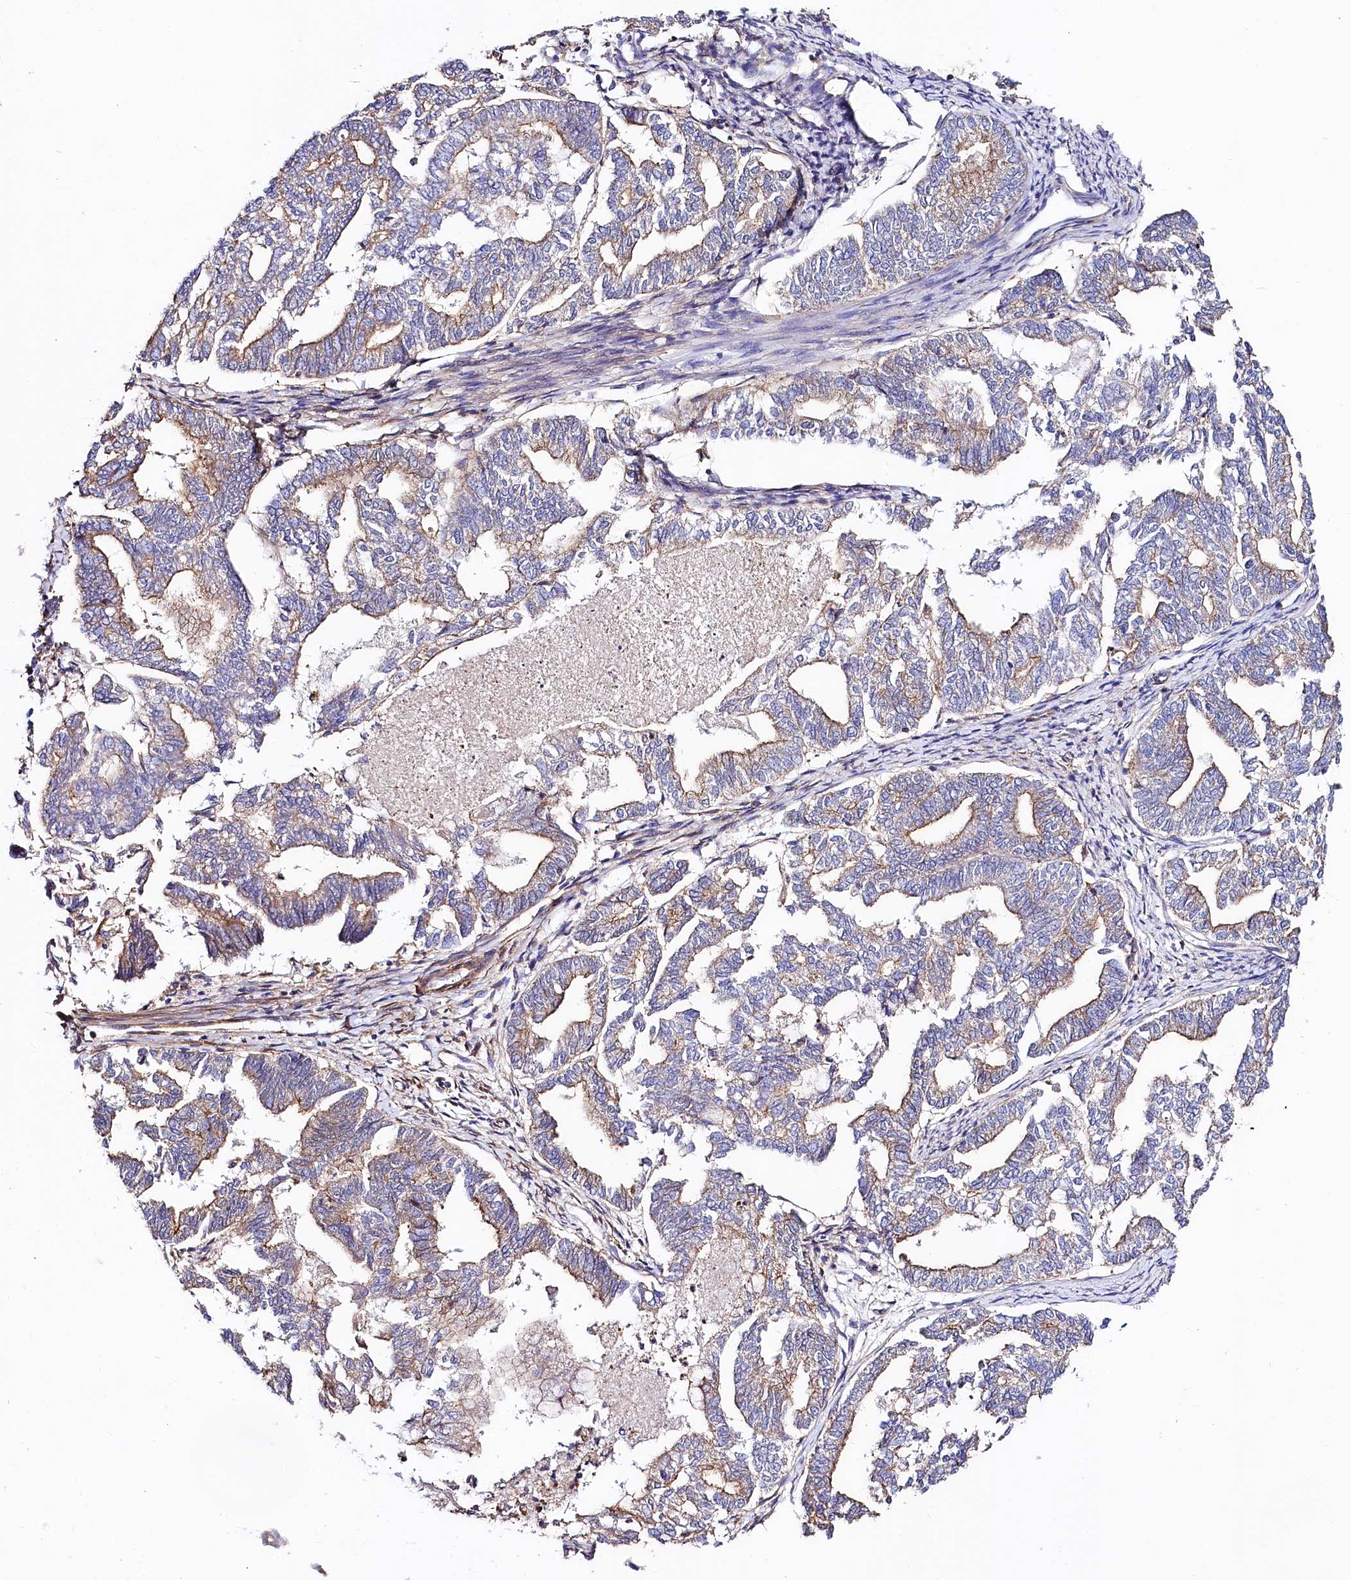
{"staining": {"intensity": "moderate", "quantity": "25%-75%", "location": "cytoplasmic/membranous"}, "tissue": "endometrial cancer", "cell_type": "Tumor cells", "image_type": "cancer", "snomed": [{"axis": "morphology", "description": "Adenocarcinoma, NOS"}, {"axis": "topography", "description": "Endometrium"}], "caption": "This photomicrograph displays immunohistochemistry staining of human endometrial adenocarcinoma, with medium moderate cytoplasmic/membranous staining in about 25%-75% of tumor cells.", "gene": "FCHSD2", "patient": {"sex": "female", "age": 79}}